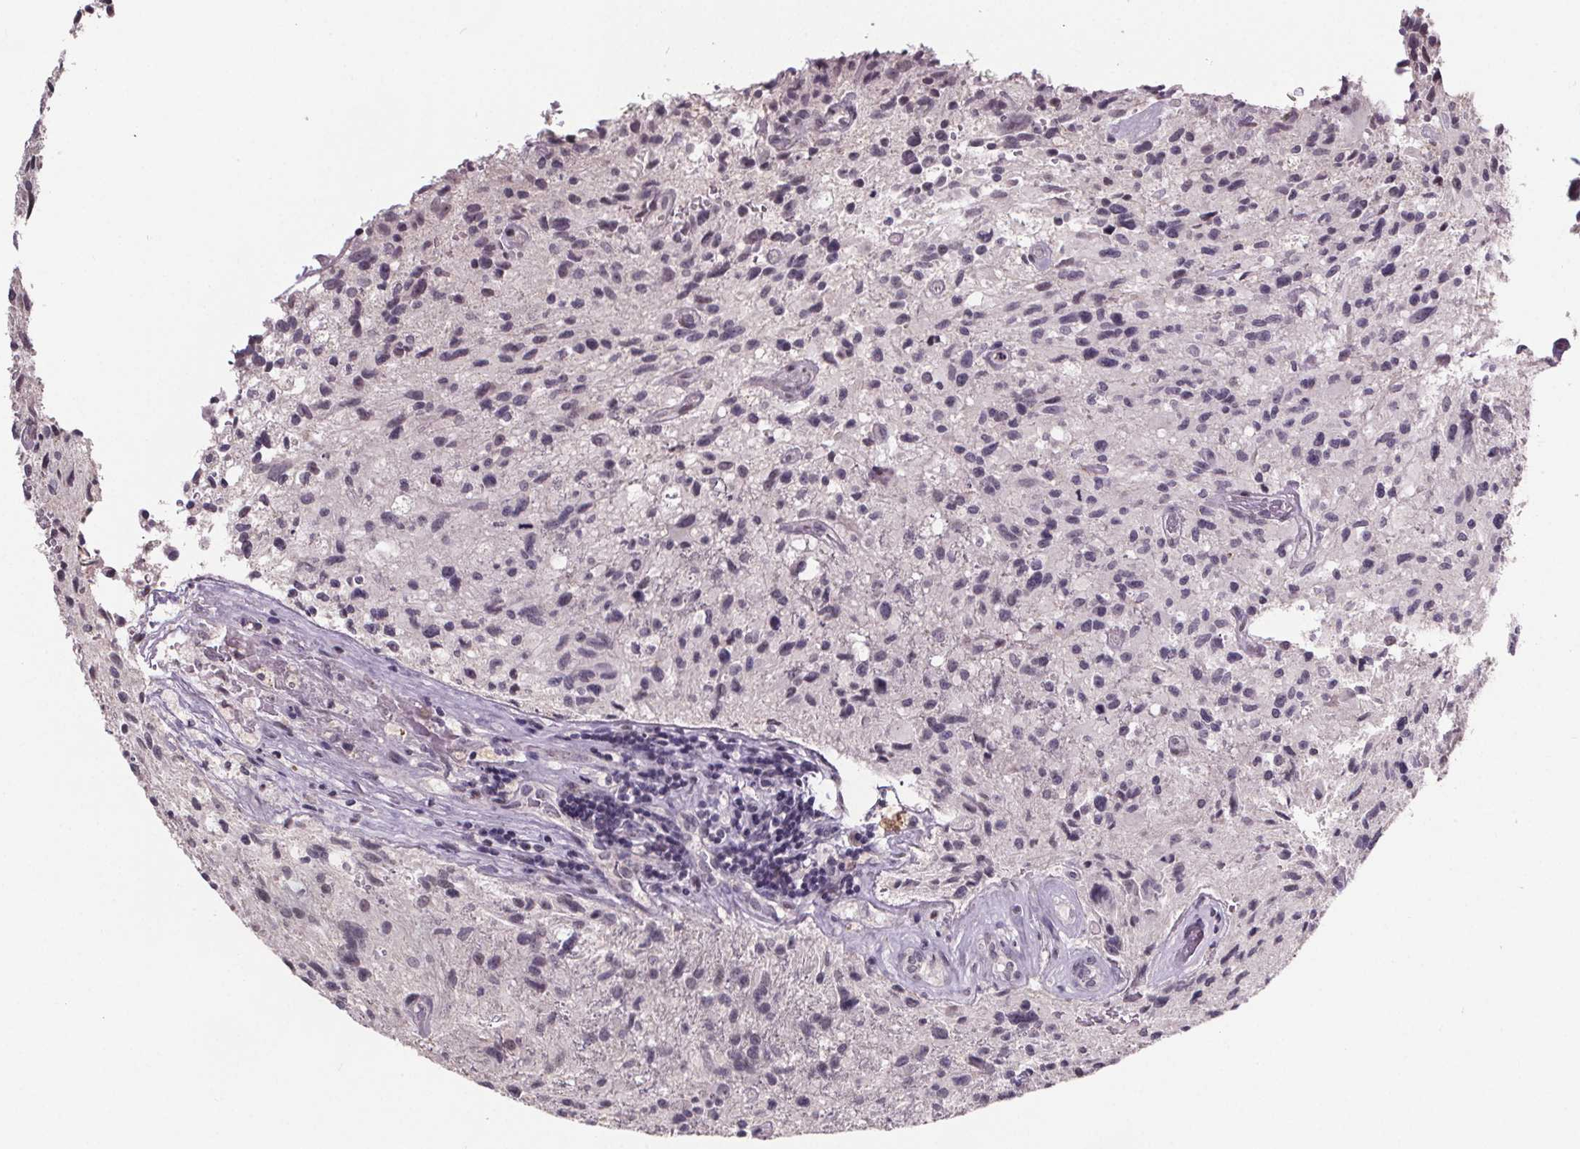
{"staining": {"intensity": "negative", "quantity": "none", "location": "none"}, "tissue": "glioma", "cell_type": "Tumor cells", "image_type": "cancer", "snomed": [{"axis": "morphology", "description": "Glioma, malignant, High grade"}, {"axis": "topography", "description": "Brain"}], "caption": "DAB (3,3'-diaminobenzidine) immunohistochemical staining of human high-grade glioma (malignant) reveals no significant staining in tumor cells.", "gene": "NKX6-1", "patient": {"sex": "male", "age": 63}}